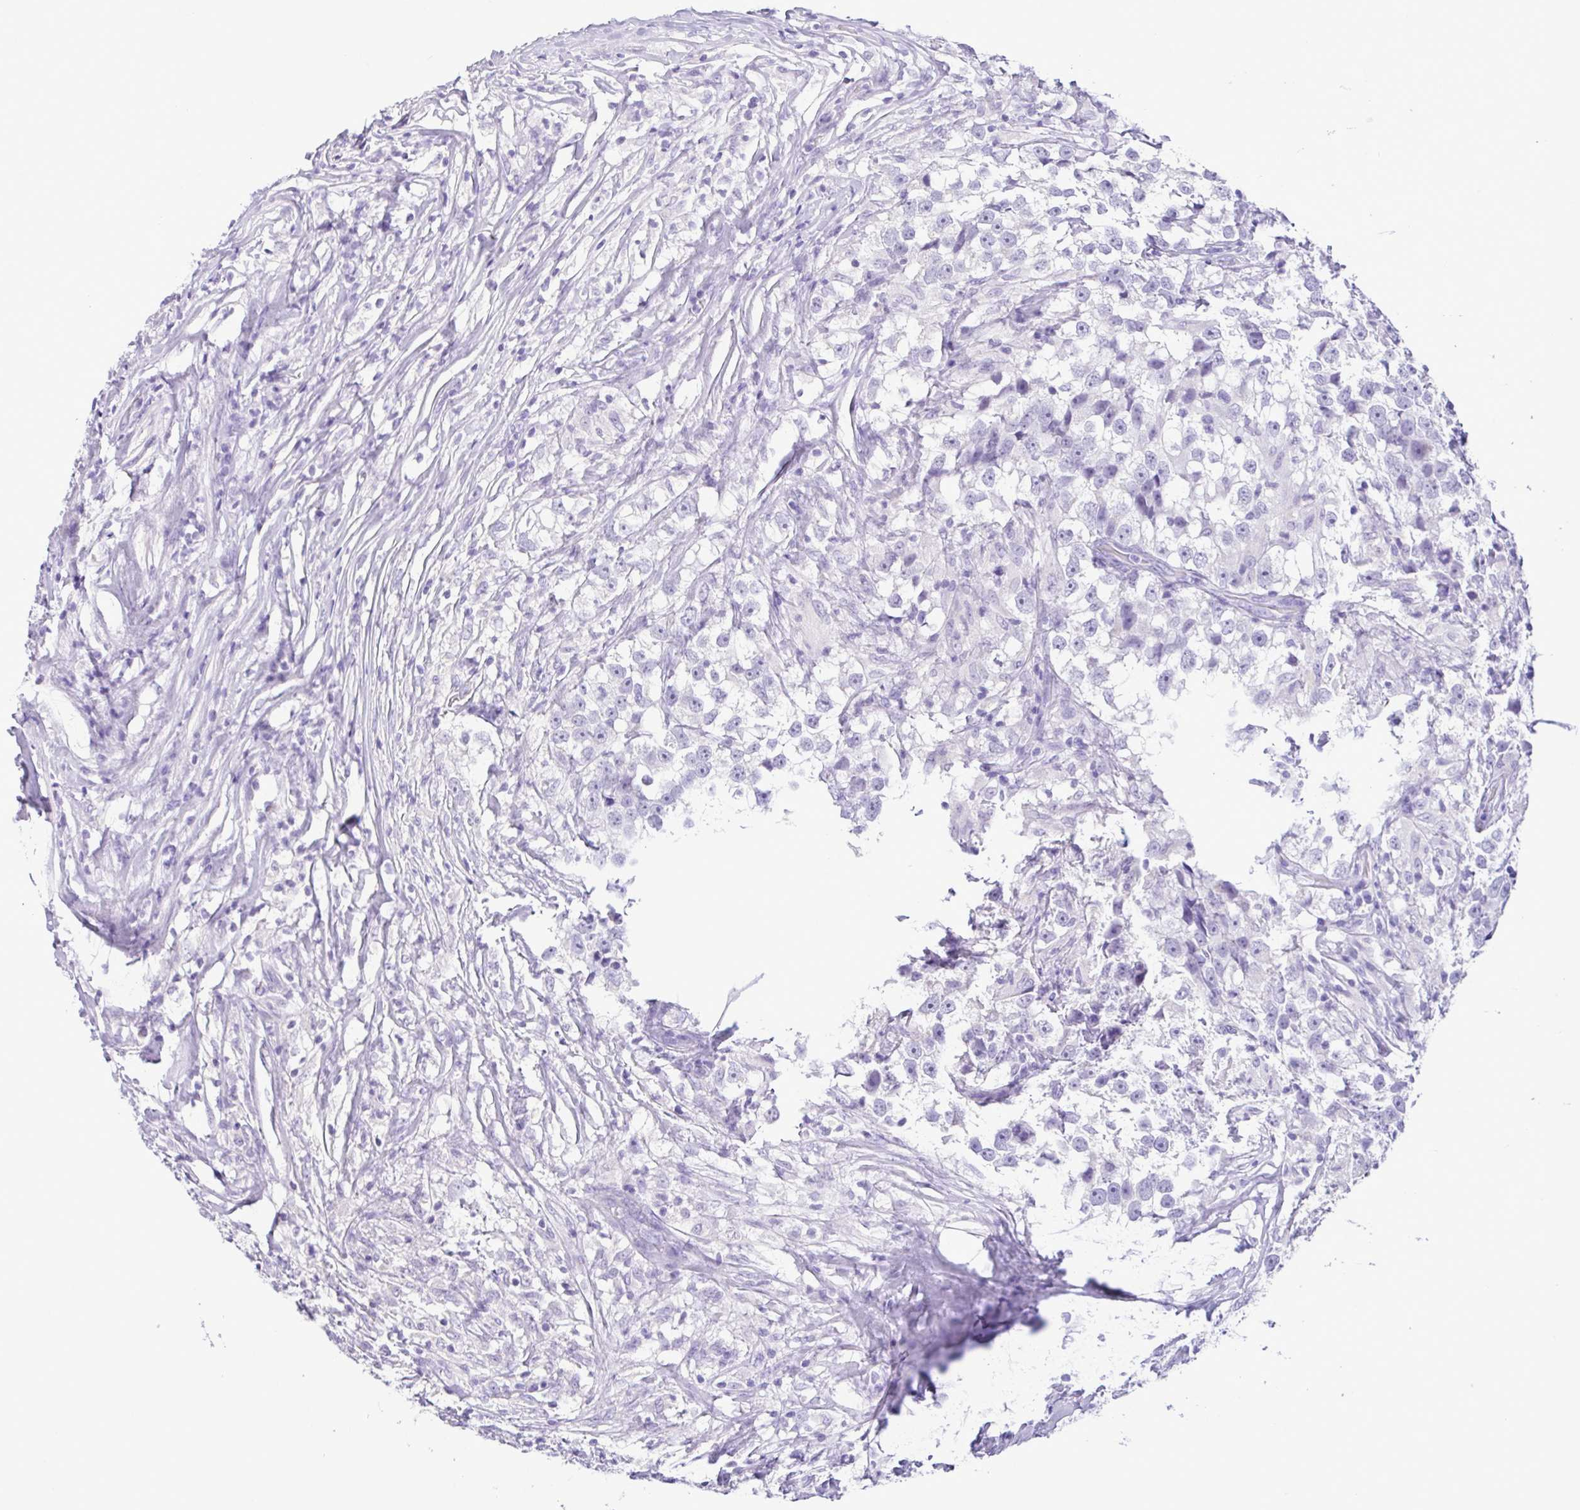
{"staining": {"intensity": "negative", "quantity": "none", "location": "none"}, "tissue": "testis cancer", "cell_type": "Tumor cells", "image_type": "cancer", "snomed": [{"axis": "morphology", "description": "Seminoma, NOS"}, {"axis": "topography", "description": "Testis"}], "caption": "Immunohistochemistry of testis cancer shows no positivity in tumor cells.", "gene": "CBY2", "patient": {"sex": "male", "age": 46}}